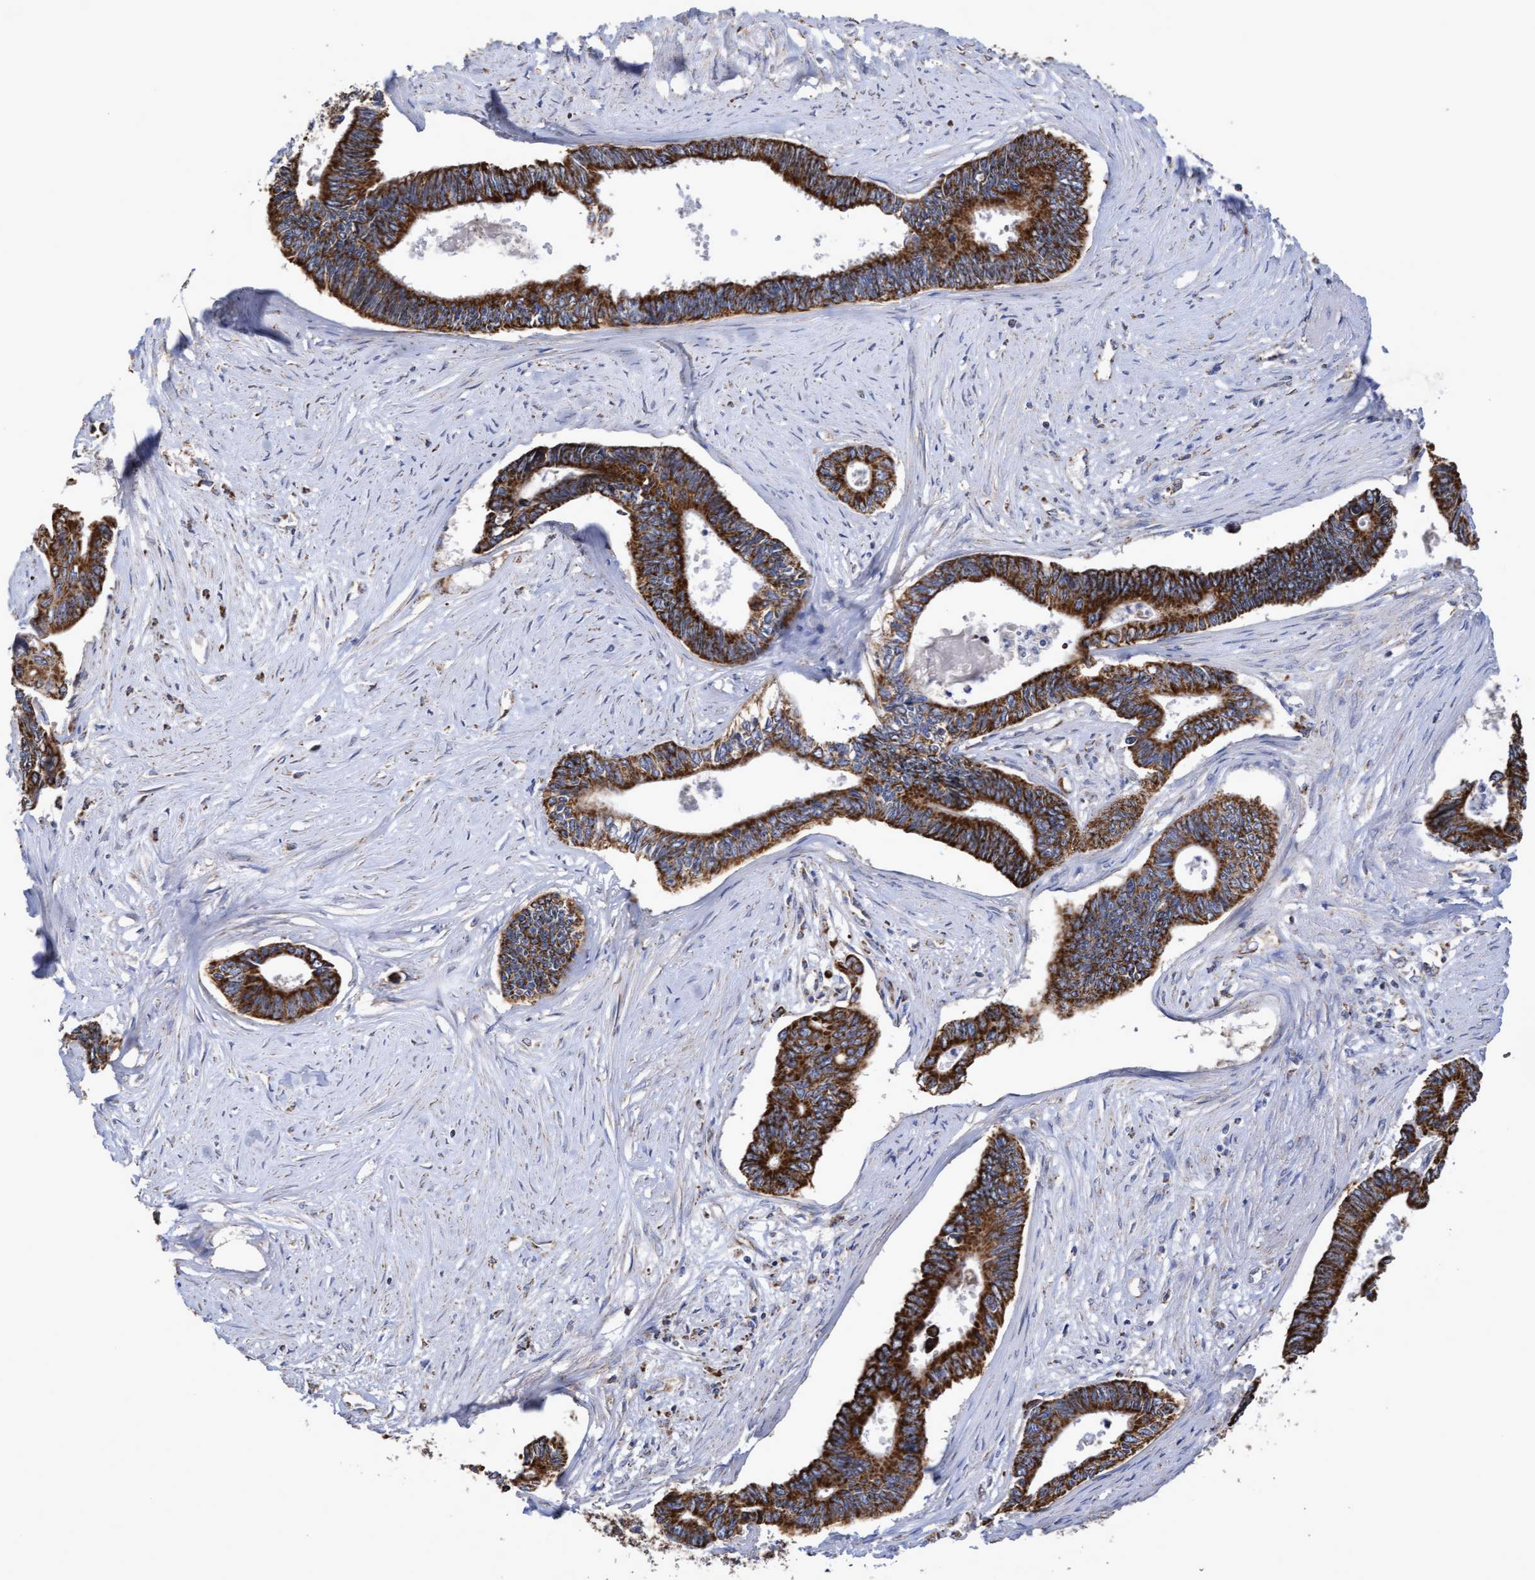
{"staining": {"intensity": "strong", "quantity": ">75%", "location": "cytoplasmic/membranous"}, "tissue": "pancreatic cancer", "cell_type": "Tumor cells", "image_type": "cancer", "snomed": [{"axis": "morphology", "description": "Adenocarcinoma, NOS"}, {"axis": "topography", "description": "Pancreas"}], "caption": "The image displays a brown stain indicating the presence of a protein in the cytoplasmic/membranous of tumor cells in pancreatic adenocarcinoma. (Stains: DAB (3,3'-diaminobenzidine) in brown, nuclei in blue, Microscopy: brightfield microscopy at high magnification).", "gene": "COBL", "patient": {"sex": "female", "age": 70}}